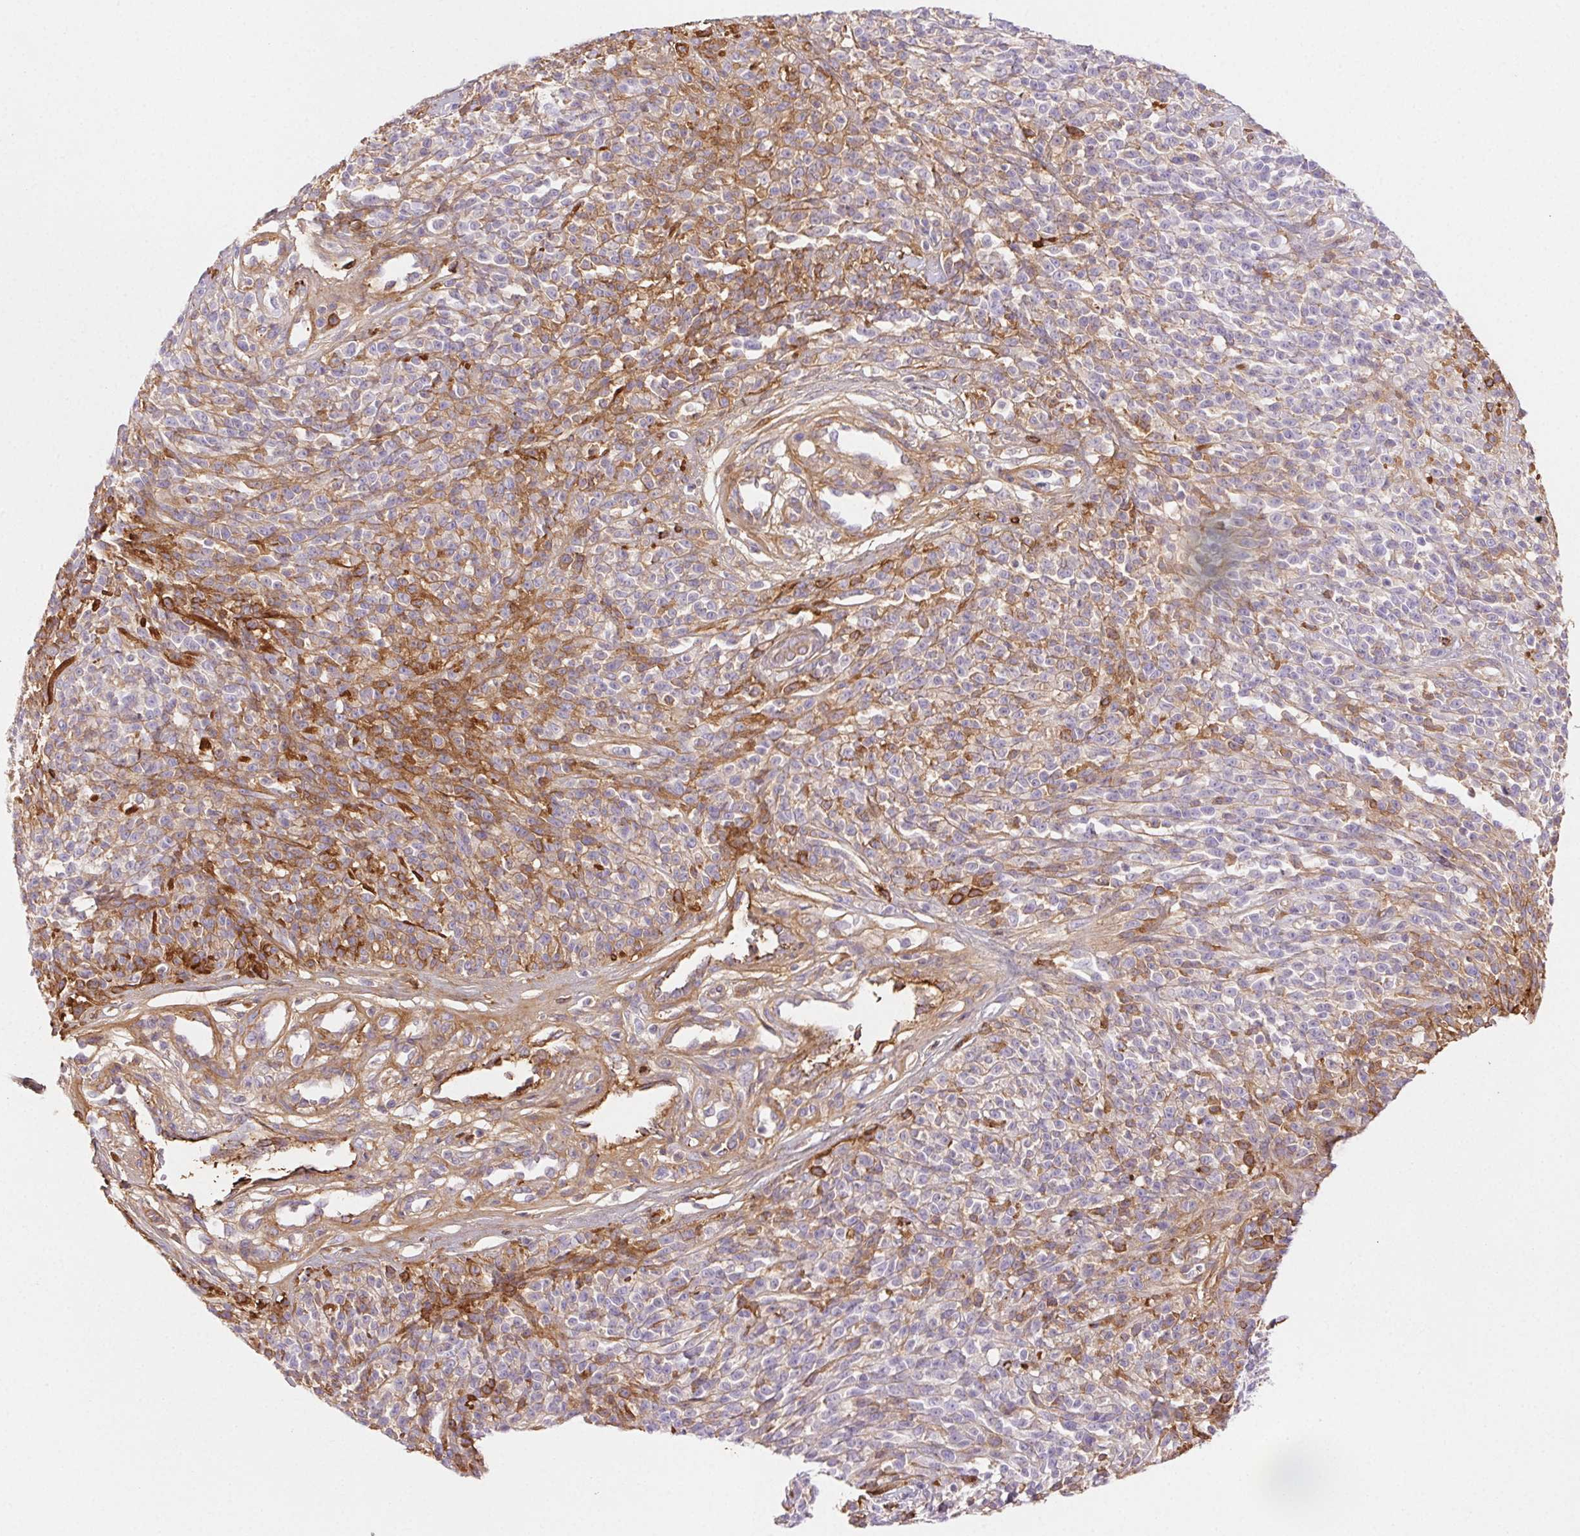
{"staining": {"intensity": "moderate", "quantity": "25%-75%", "location": "cytoplasmic/membranous"}, "tissue": "melanoma", "cell_type": "Tumor cells", "image_type": "cancer", "snomed": [{"axis": "morphology", "description": "Malignant melanoma, NOS"}, {"axis": "topography", "description": "Skin"}, {"axis": "topography", "description": "Skin of trunk"}], "caption": "Malignant melanoma tissue shows moderate cytoplasmic/membranous staining in about 25%-75% of tumor cells, visualized by immunohistochemistry.", "gene": "FGA", "patient": {"sex": "male", "age": 74}}